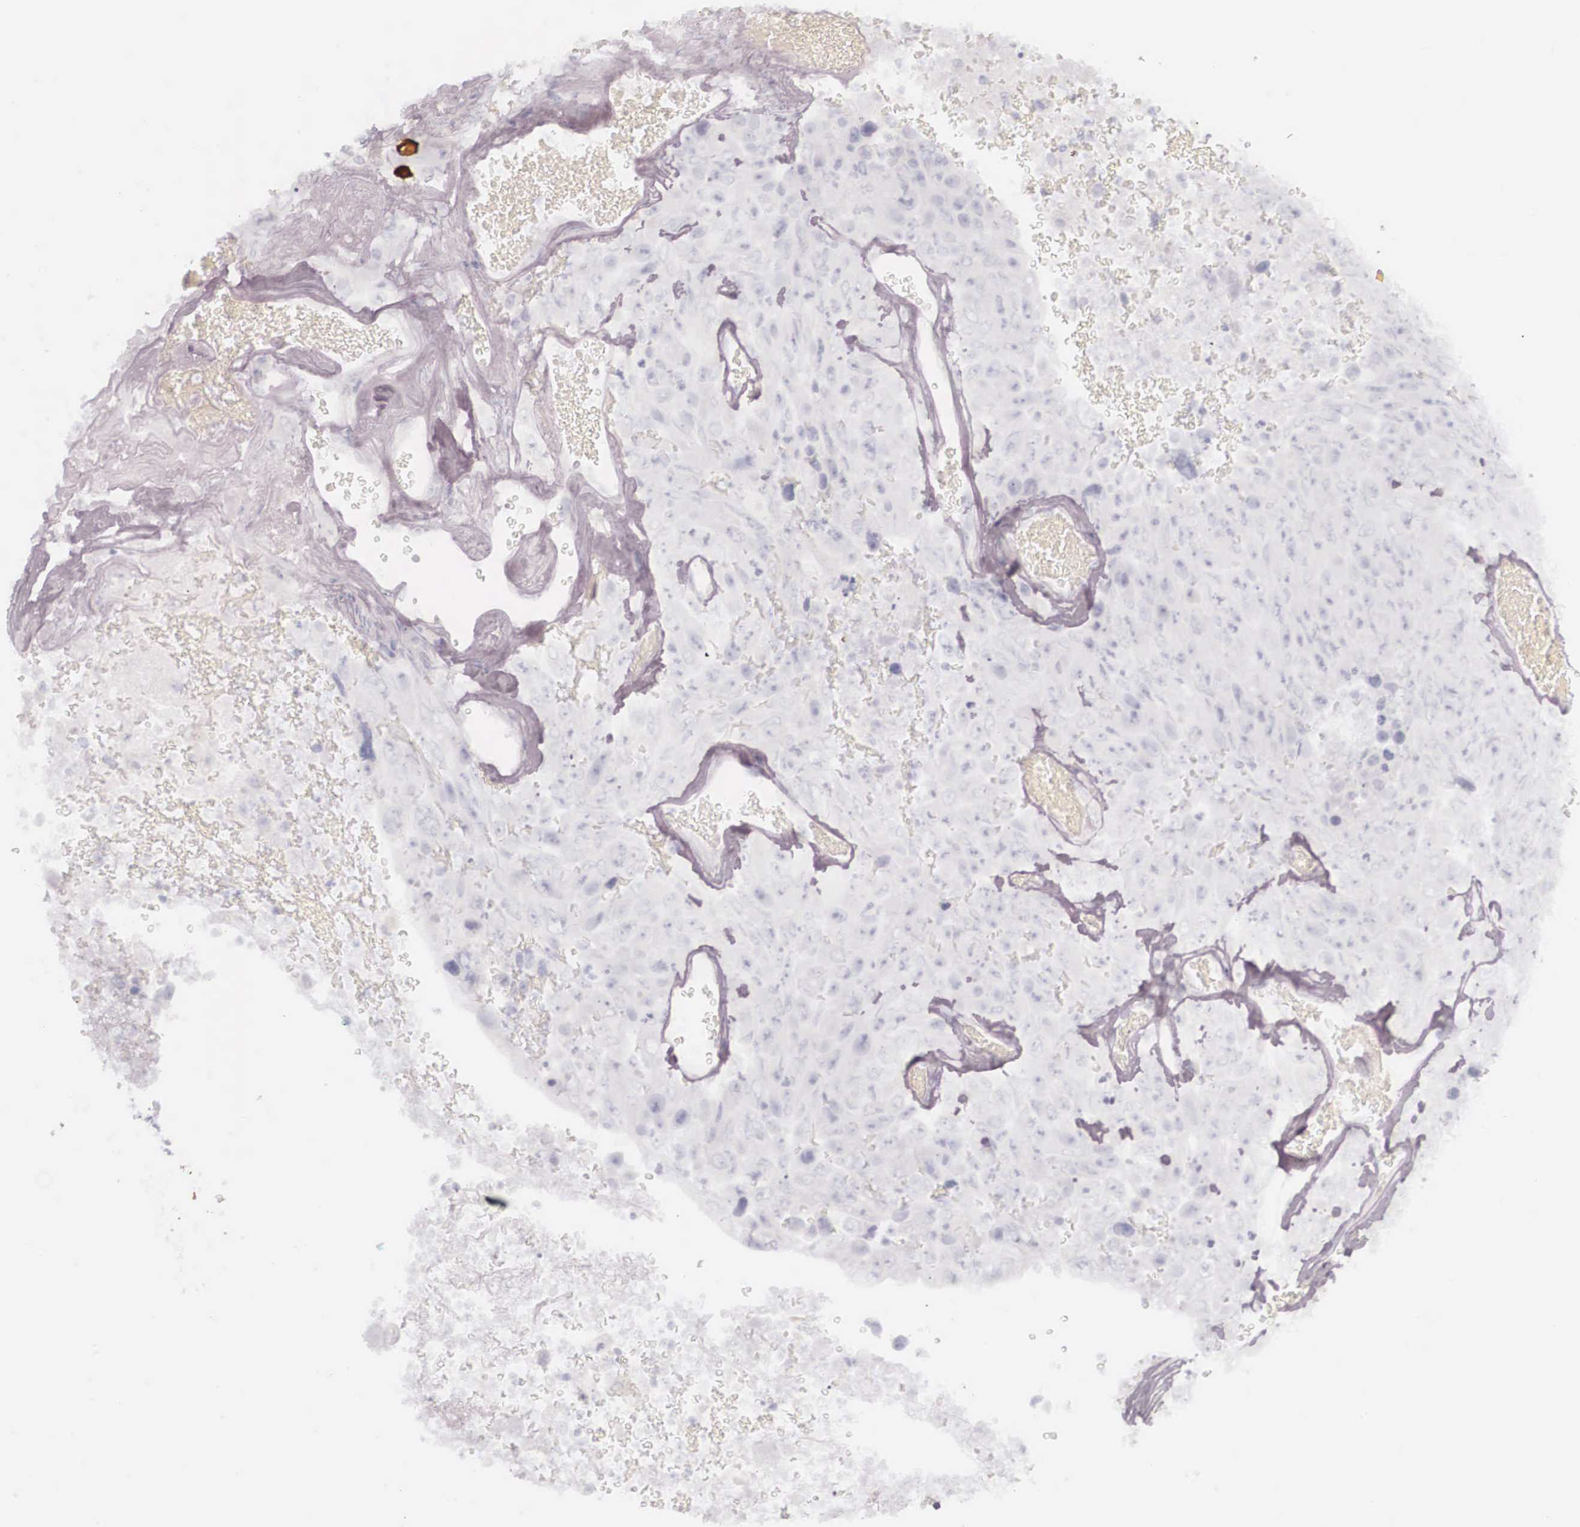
{"staining": {"intensity": "negative", "quantity": "none", "location": "none"}, "tissue": "lung cancer", "cell_type": "Tumor cells", "image_type": "cancer", "snomed": [{"axis": "morphology", "description": "Squamous cell carcinoma, NOS"}, {"axis": "topography", "description": "Lung"}], "caption": "Tumor cells show no significant expression in lung squamous cell carcinoma.", "gene": "KRT14", "patient": {"sex": "male", "age": 64}}